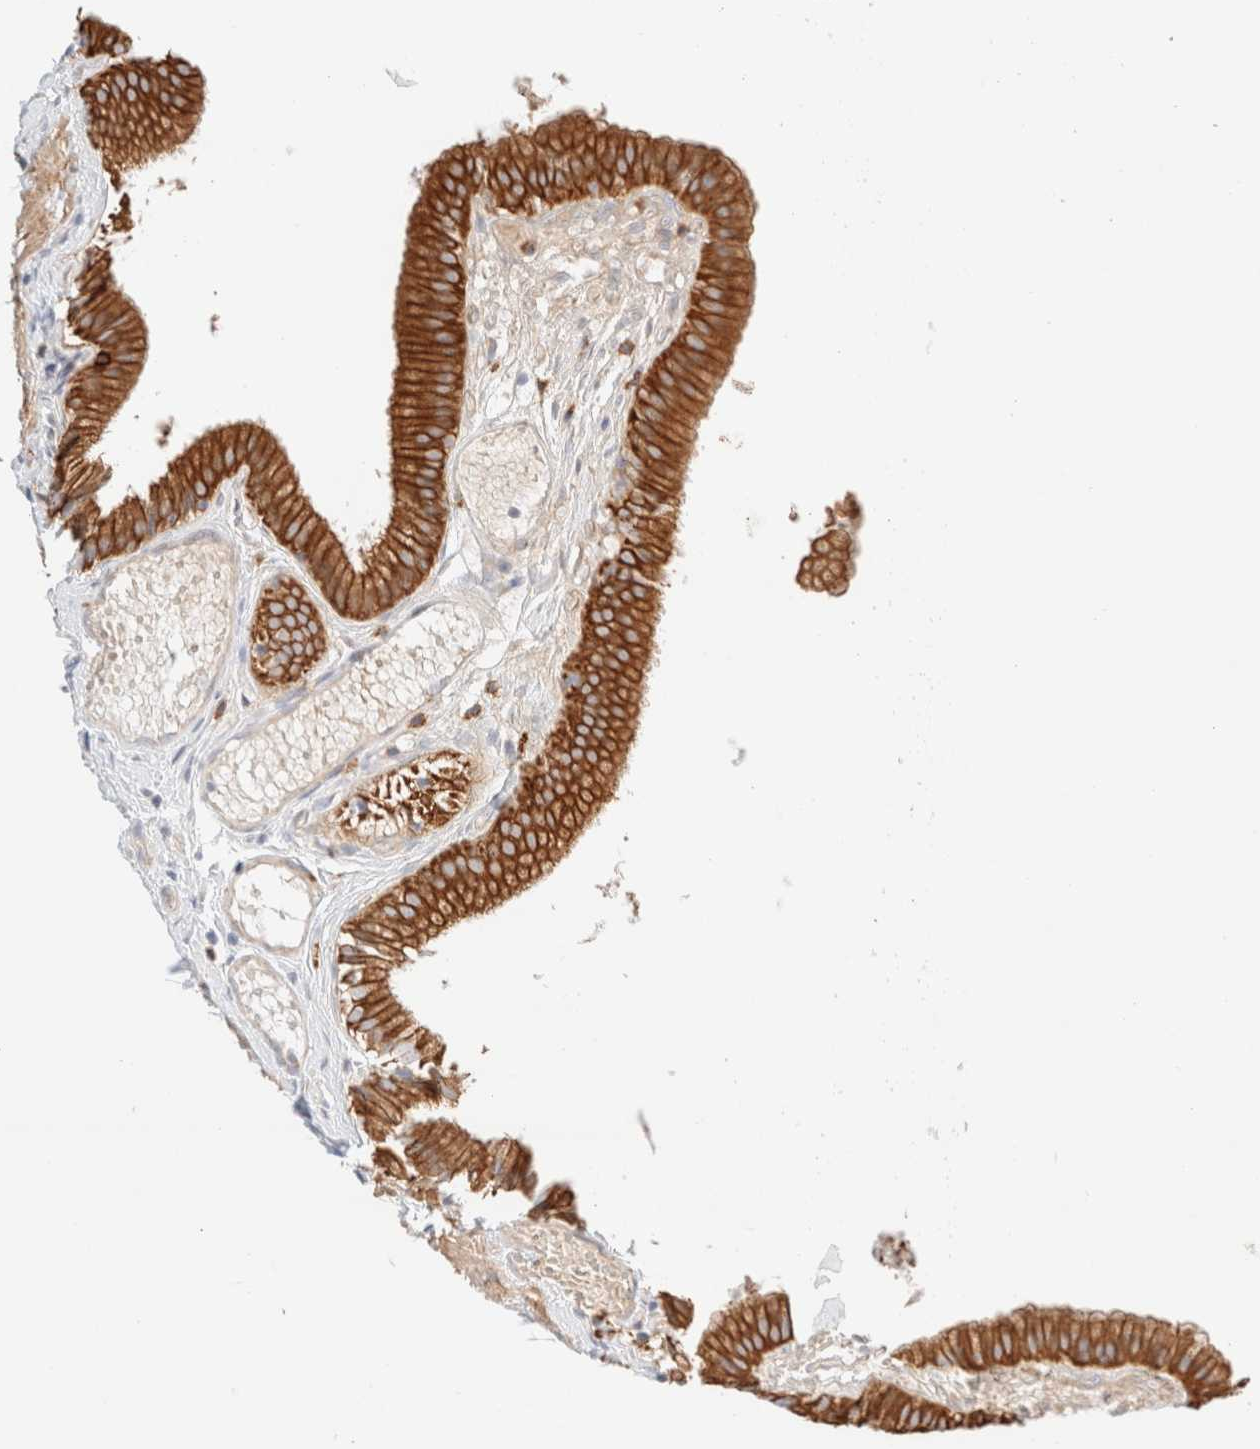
{"staining": {"intensity": "strong", "quantity": ">75%", "location": "cytoplasmic/membranous"}, "tissue": "gallbladder", "cell_type": "Glandular cells", "image_type": "normal", "snomed": [{"axis": "morphology", "description": "Normal tissue, NOS"}, {"axis": "topography", "description": "Gallbladder"}], "caption": "IHC (DAB (3,3'-diaminobenzidine)) staining of normal human gallbladder reveals strong cytoplasmic/membranous protein staining in approximately >75% of glandular cells.", "gene": "NIBAN2", "patient": {"sex": "female", "age": 26}}